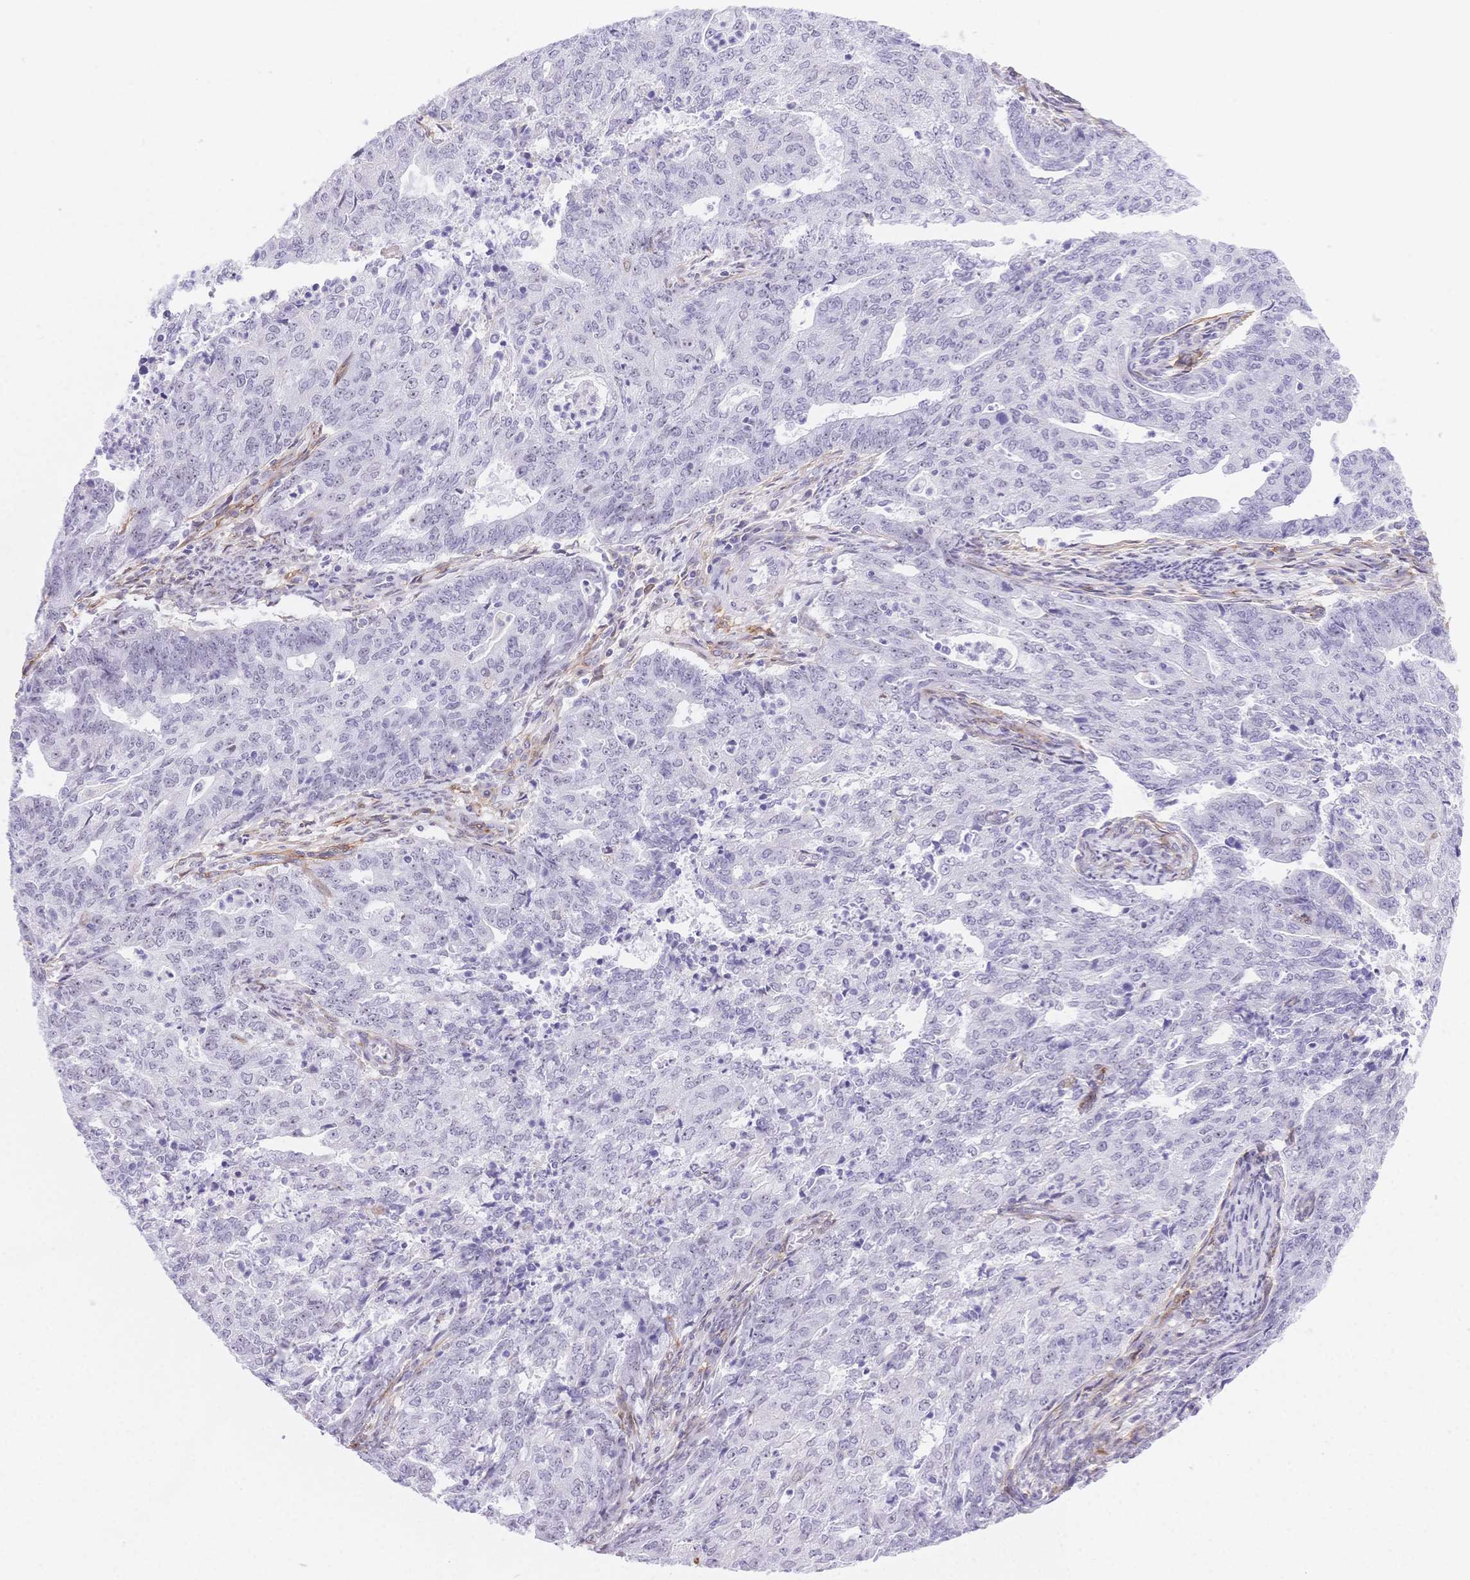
{"staining": {"intensity": "negative", "quantity": "none", "location": "none"}, "tissue": "endometrial cancer", "cell_type": "Tumor cells", "image_type": "cancer", "snomed": [{"axis": "morphology", "description": "Adenocarcinoma, NOS"}, {"axis": "topography", "description": "Endometrium"}], "caption": "DAB immunohistochemical staining of human endometrial cancer exhibits no significant staining in tumor cells.", "gene": "PDZD2", "patient": {"sex": "female", "age": 82}}